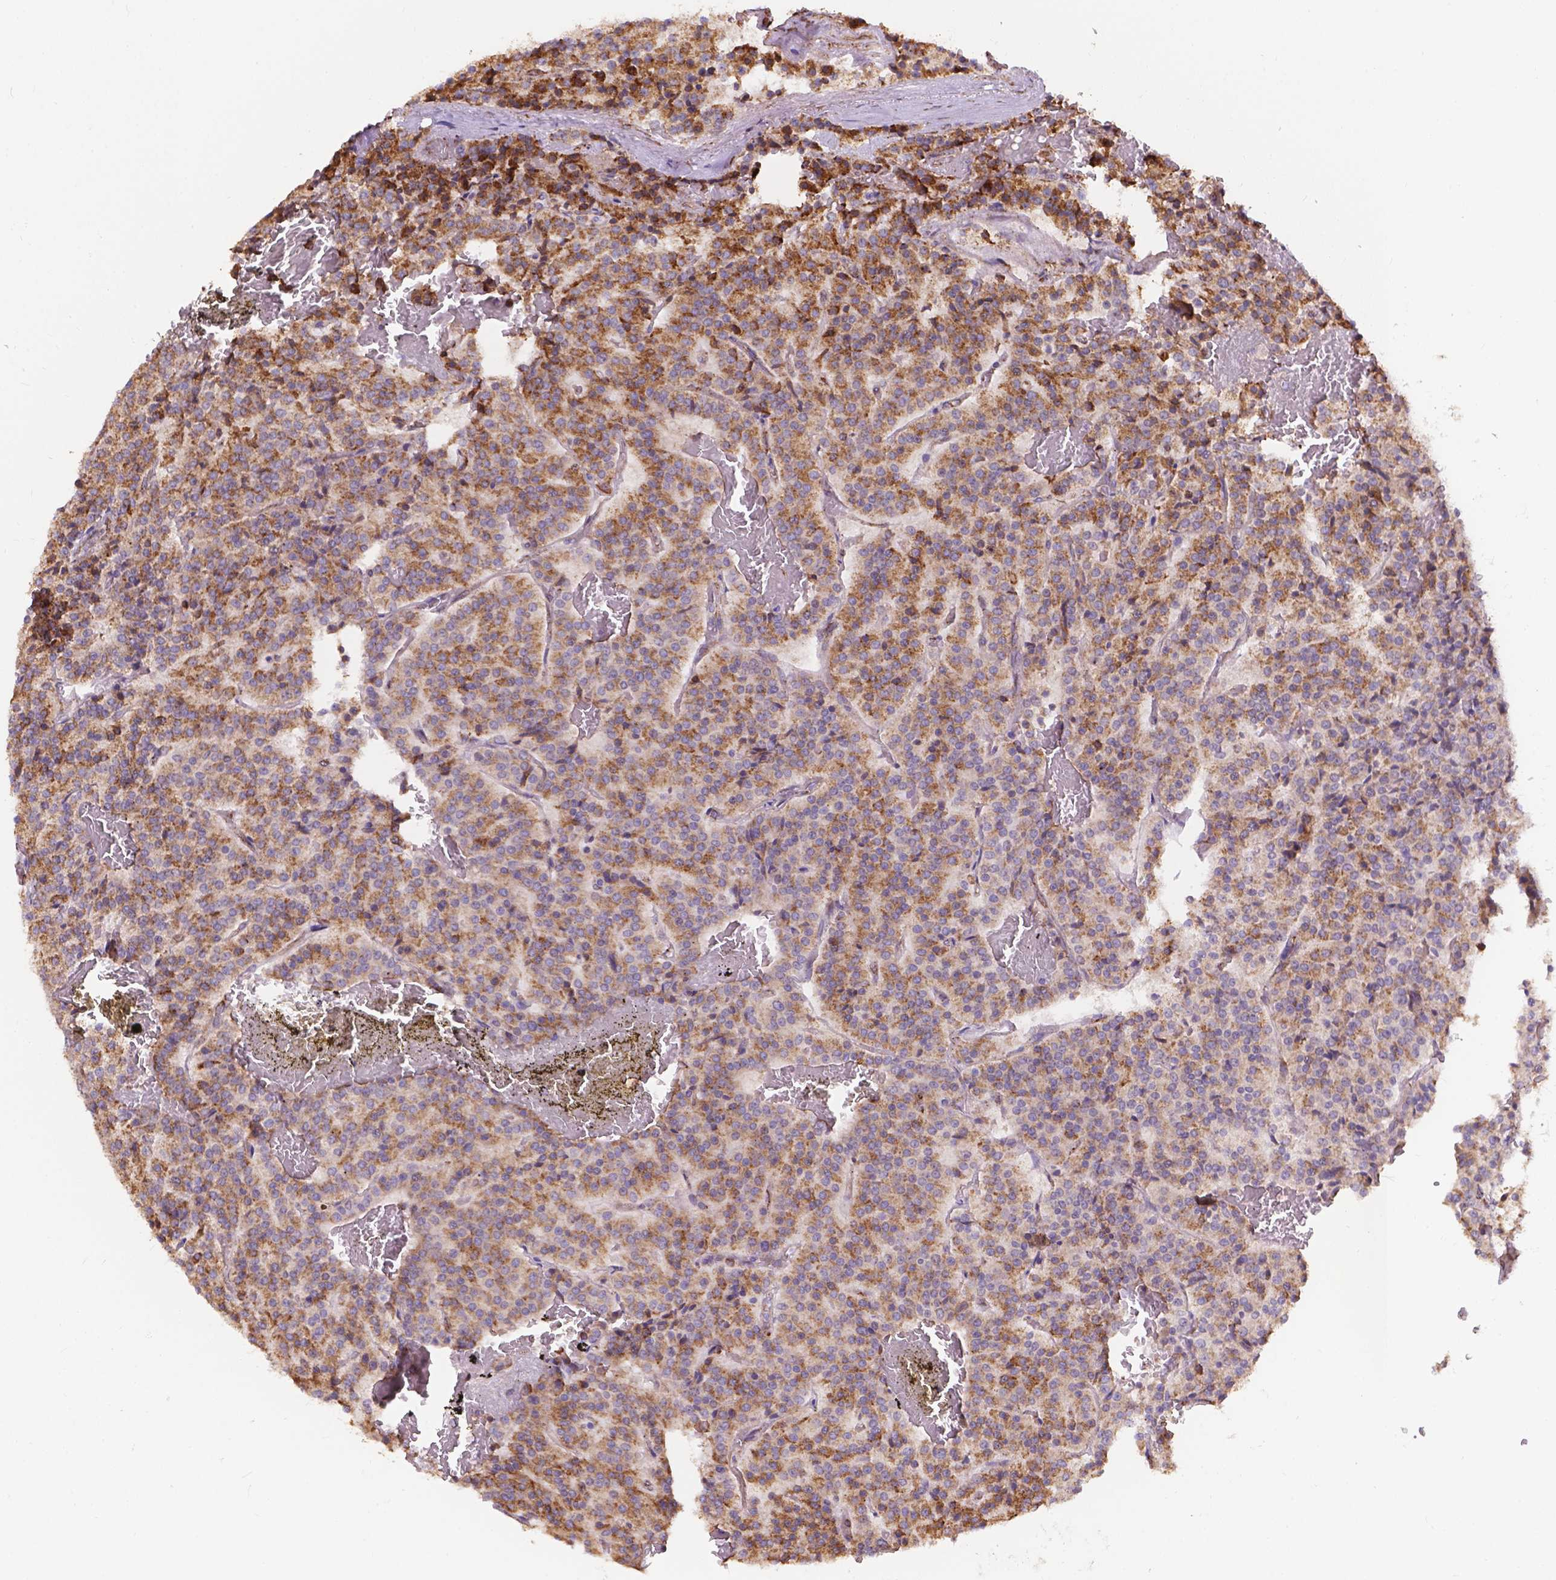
{"staining": {"intensity": "moderate", "quantity": "25%-75%", "location": "cytoplasmic/membranous"}, "tissue": "carcinoid", "cell_type": "Tumor cells", "image_type": "cancer", "snomed": [{"axis": "morphology", "description": "Carcinoid, malignant, NOS"}, {"axis": "topography", "description": "Lung"}], "caption": "Brown immunohistochemical staining in carcinoid demonstrates moderate cytoplasmic/membranous staining in approximately 25%-75% of tumor cells.", "gene": "IPO11", "patient": {"sex": "male", "age": 70}}